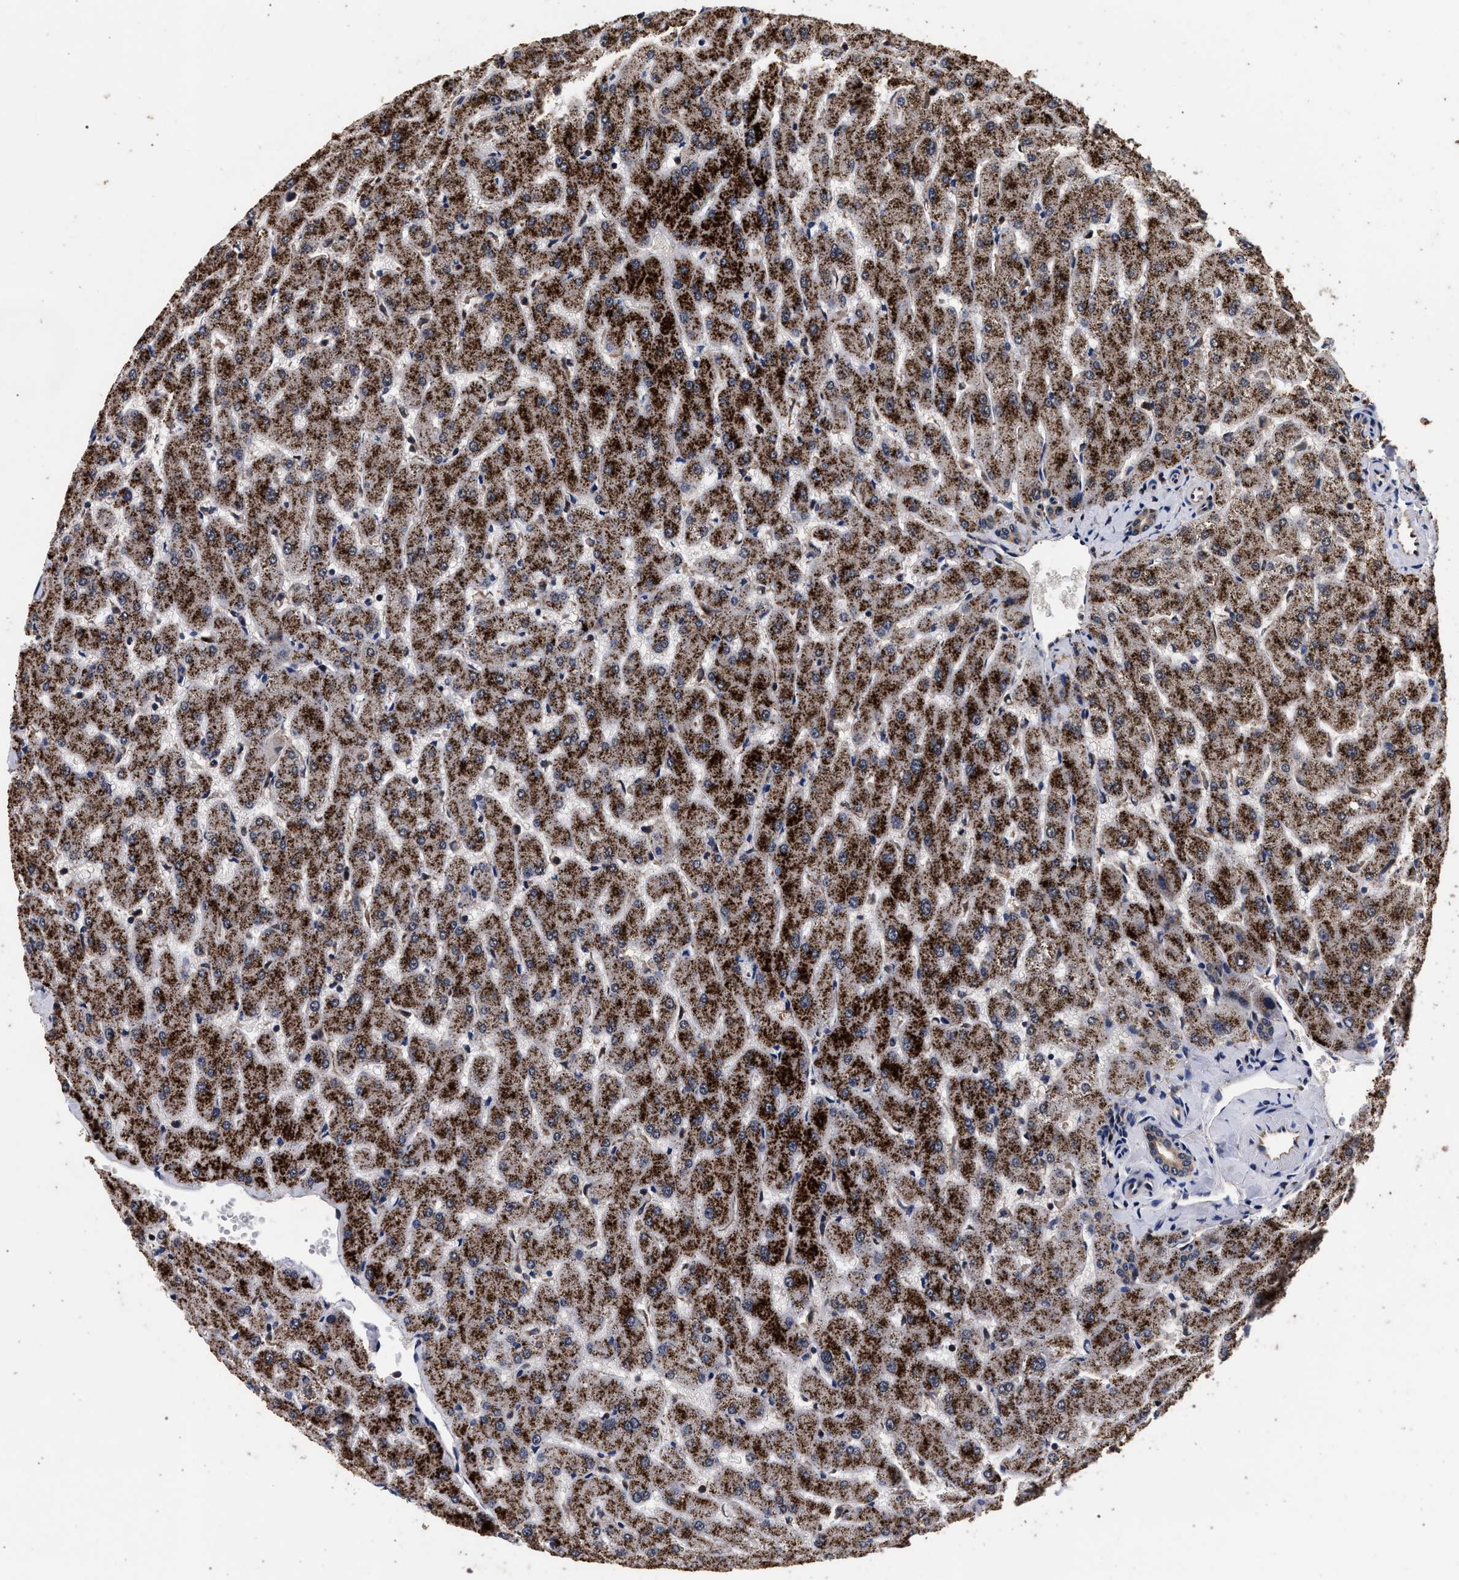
{"staining": {"intensity": "moderate", "quantity": ">75%", "location": "cytoplasmic/membranous"}, "tissue": "liver", "cell_type": "Cholangiocytes", "image_type": "normal", "snomed": [{"axis": "morphology", "description": "Normal tissue, NOS"}, {"axis": "topography", "description": "Liver"}], "caption": "Immunohistochemical staining of benign human liver shows >75% levels of moderate cytoplasmic/membranous protein staining in about >75% of cholangiocytes.", "gene": "ACOX1", "patient": {"sex": "female", "age": 63}}